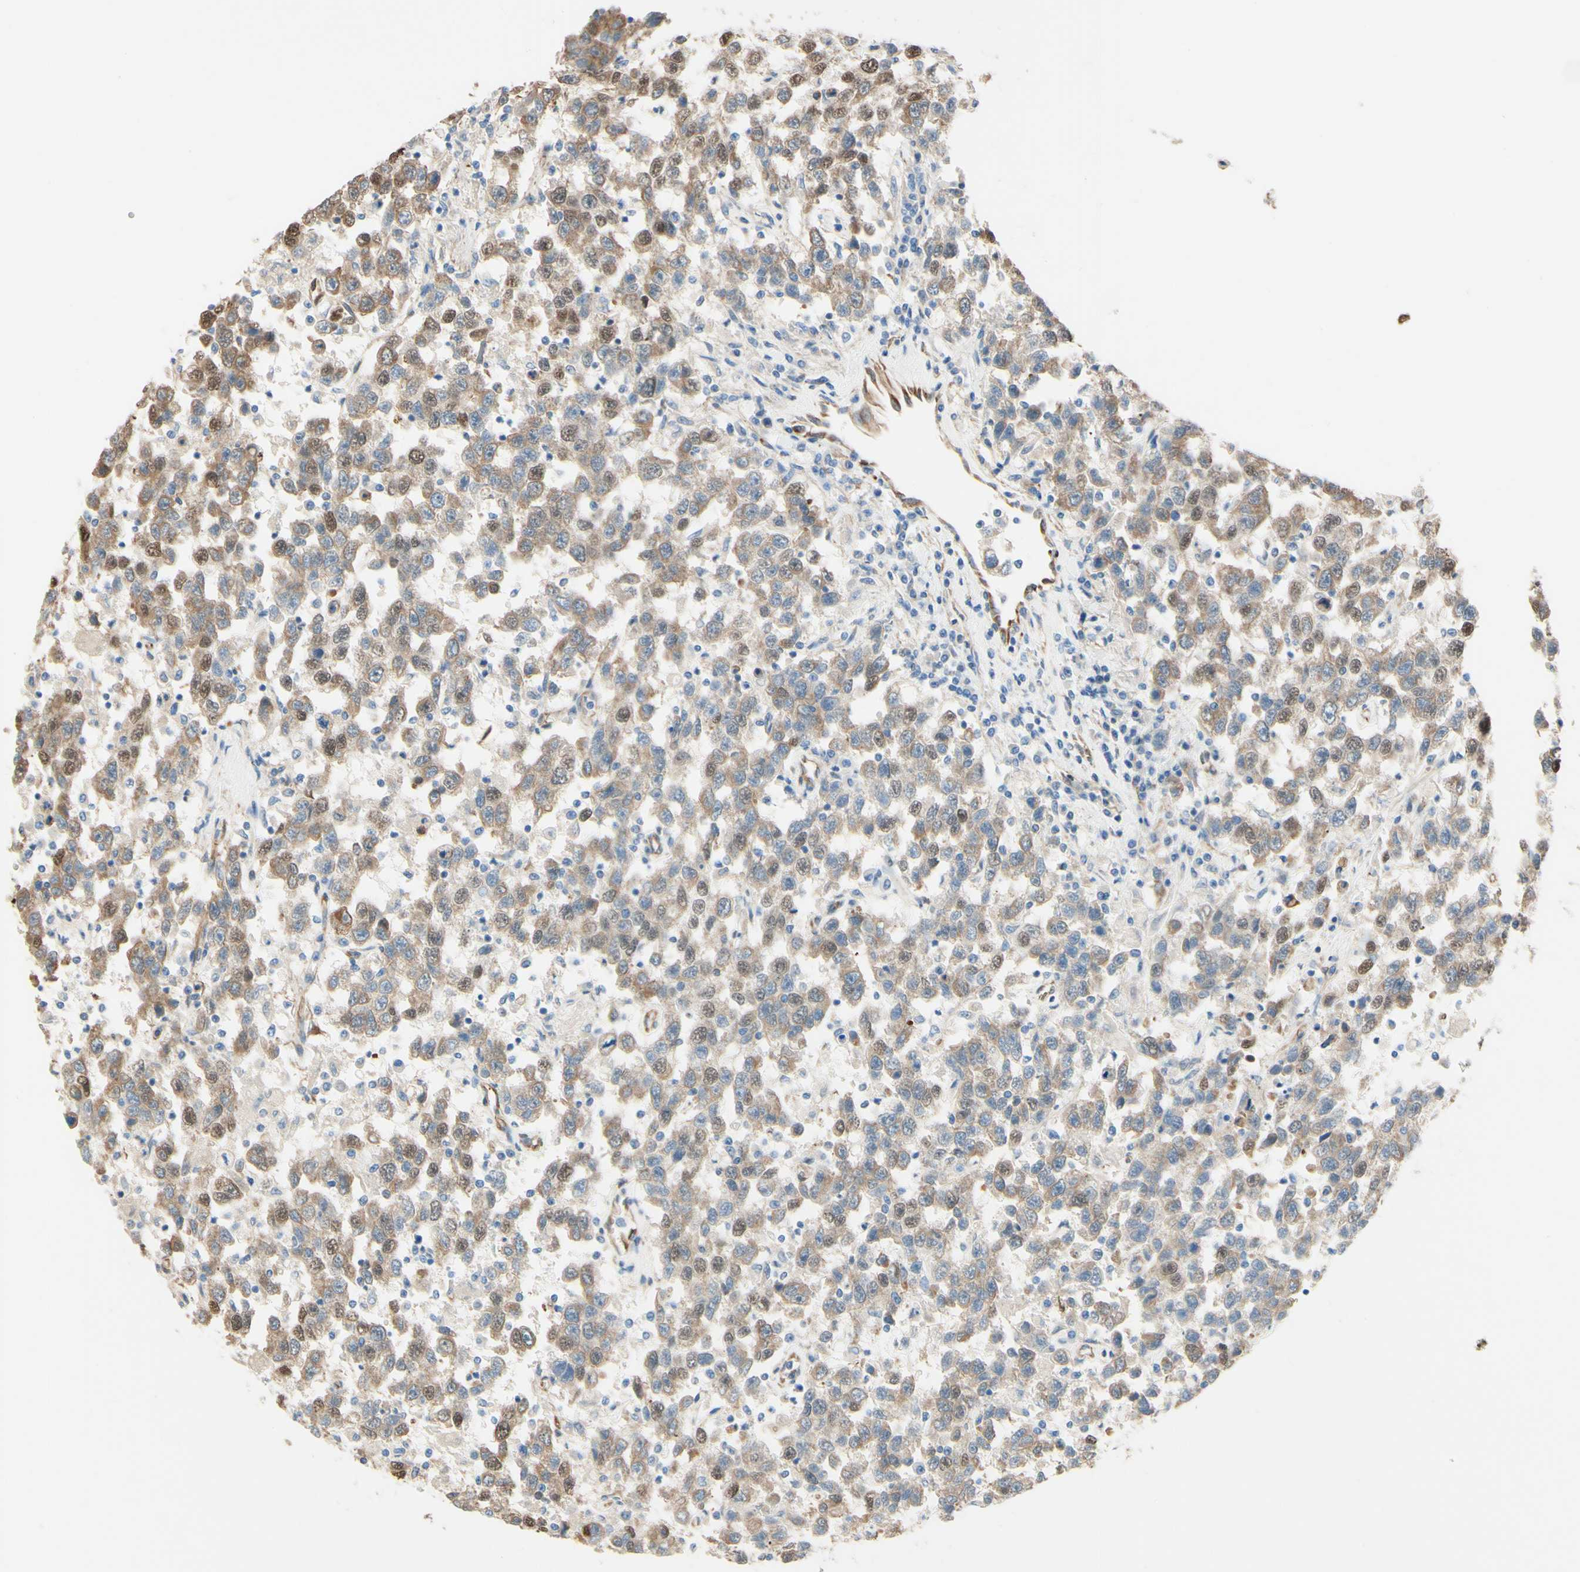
{"staining": {"intensity": "weak", "quantity": ">75%", "location": "cytoplasmic/membranous,nuclear"}, "tissue": "testis cancer", "cell_type": "Tumor cells", "image_type": "cancer", "snomed": [{"axis": "morphology", "description": "Seminoma, NOS"}, {"axis": "topography", "description": "Testis"}], "caption": "Protein analysis of testis cancer tissue demonstrates weak cytoplasmic/membranous and nuclear staining in approximately >75% of tumor cells. (DAB (3,3'-diaminobenzidine) IHC with brightfield microscopy, high magnification).", "gene": "ENDOD1", "patient": {"sex": "male", "age": 41}}